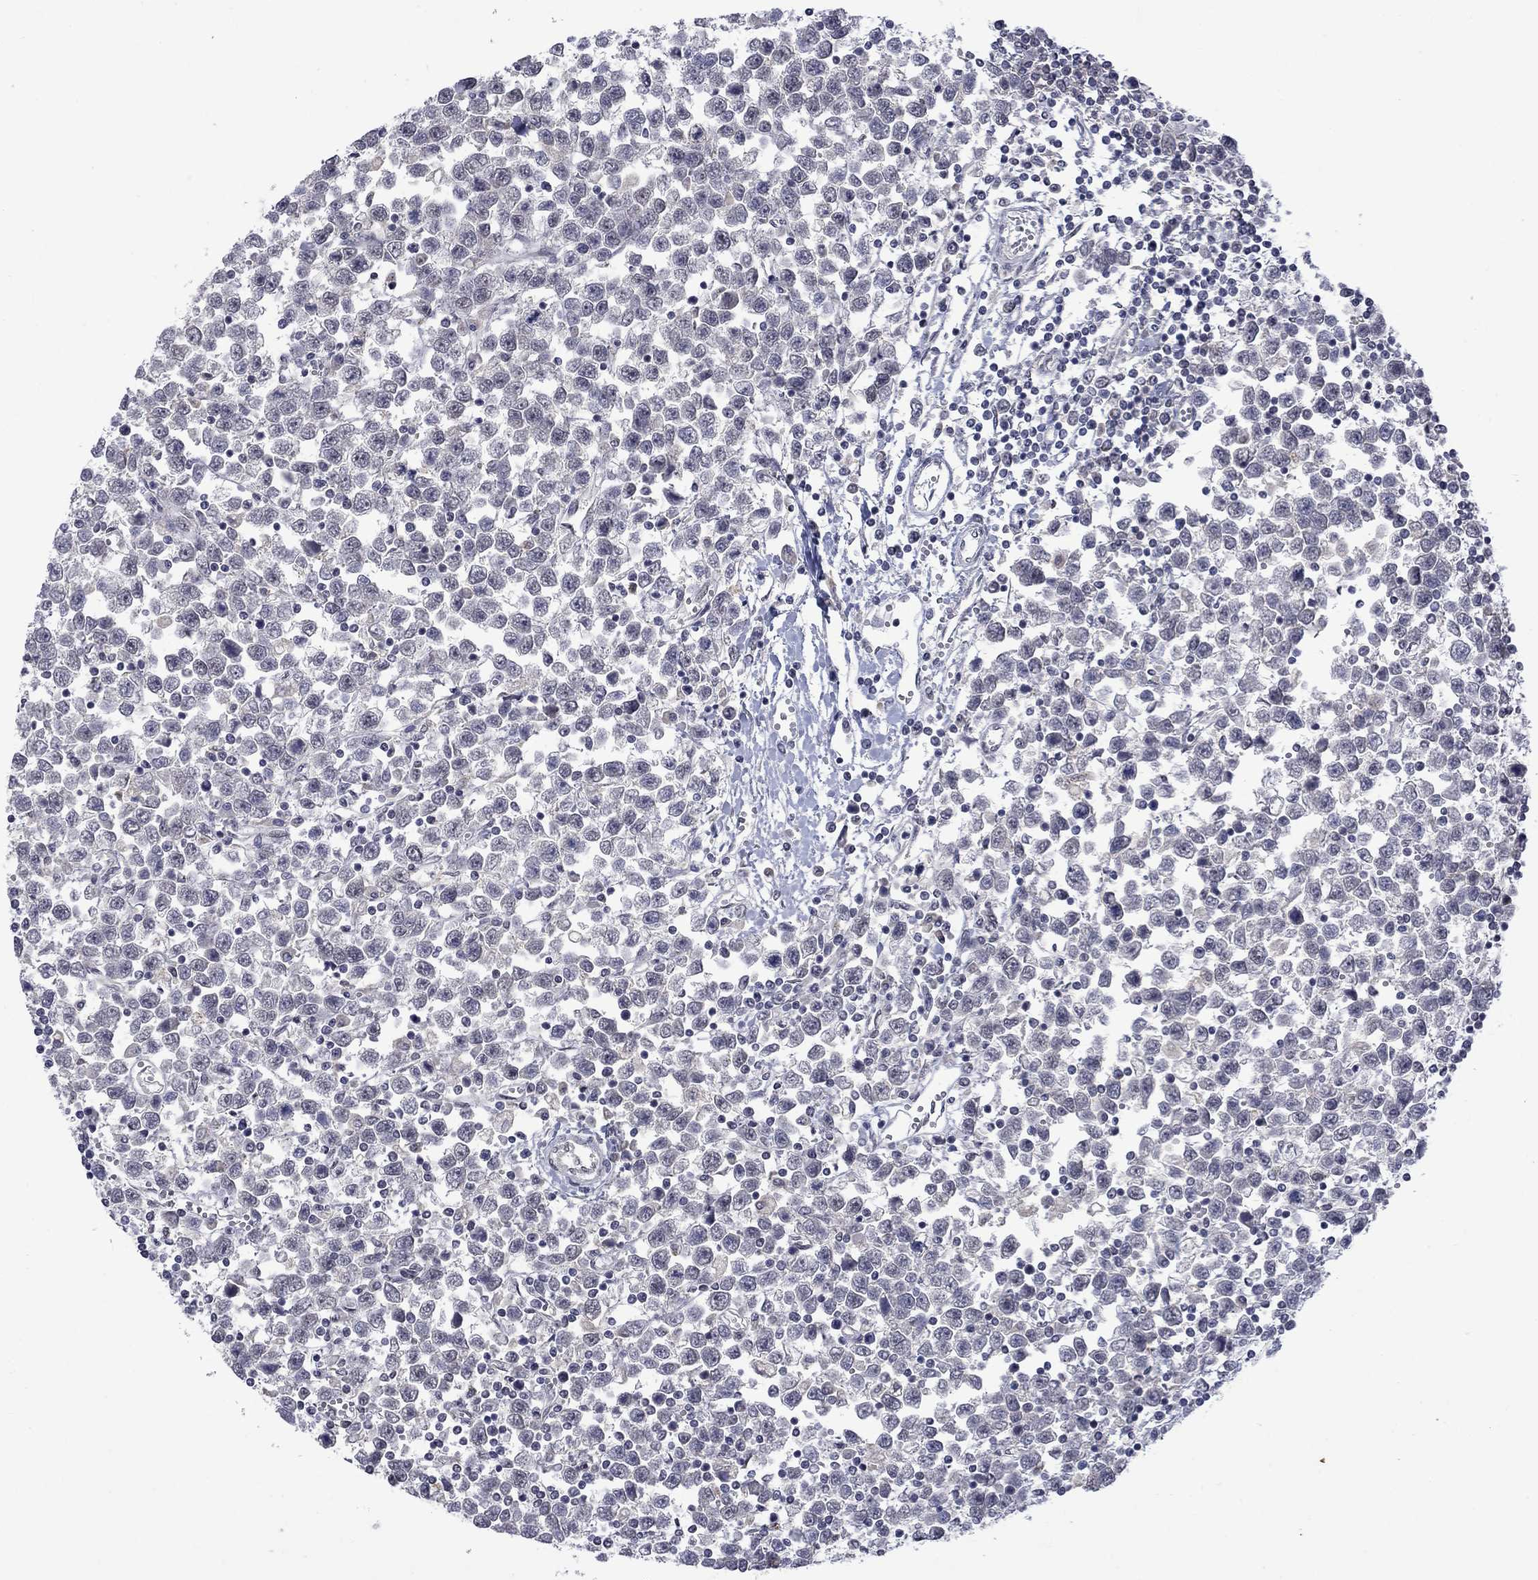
{"staining": {"intensity": "negative", "quantity": "none", "location": "none"}, "tissue": "testis cancer", "cell_type": "Tumor cells", "image_type": "cancer", "snomed": [{"axis": "morphology", "description": "Seminoma, NOS"}, {"axis": "topography", "description": "Testis"}], "caption": "The immunohistochemistry (IHC) histopathology image has no significant positivity in tumor cells of testis cancer tissue. (DAB (3,3'-diaminobenzidine) IHC visualized using brightfield microscopy, high magnification).", "gene": "KCNJ16", "patient": {"sex": "male", "age": 34}}